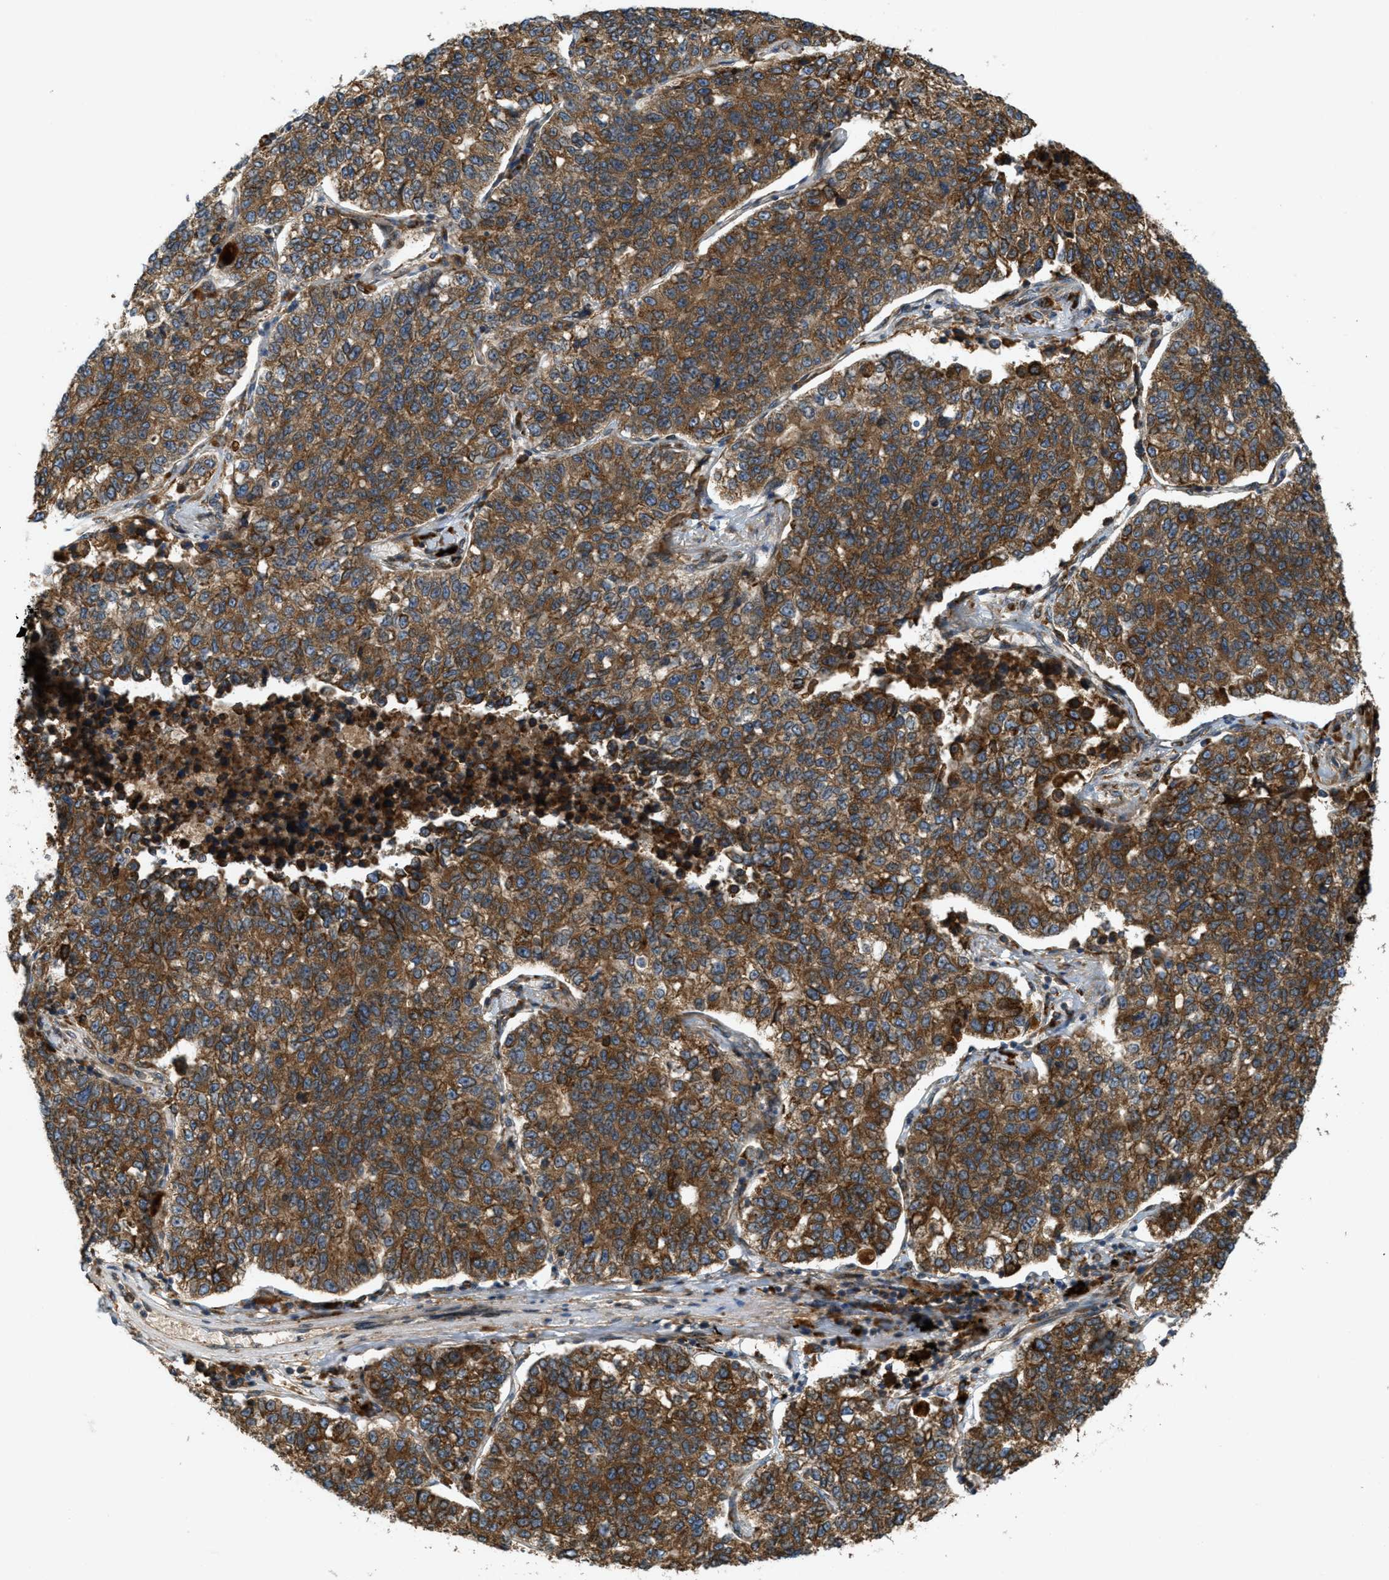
{"staining": {"intensity": "moderate", "quantity": ">75%", "location": "cytoplasmic/membranous"}, "tissue": "lung cancer", "cell_type": "Tumor cells", "image_type": "cancer", "snomed": [{"axis": "morphology", "description": "Adenocarcinoma, NOS"}, {"axis": "topography", "description": "Lung"}], "caption": "IHC of human lung cancer displays medium levels of moderate cytoplasmic/membranous expression in about >75% of tumor cells. (brown staining indicates protein expression, while blue staining denotes nuclei).", "gene": "PCDH18", "patient": {"sex": "male", "age": 49}}